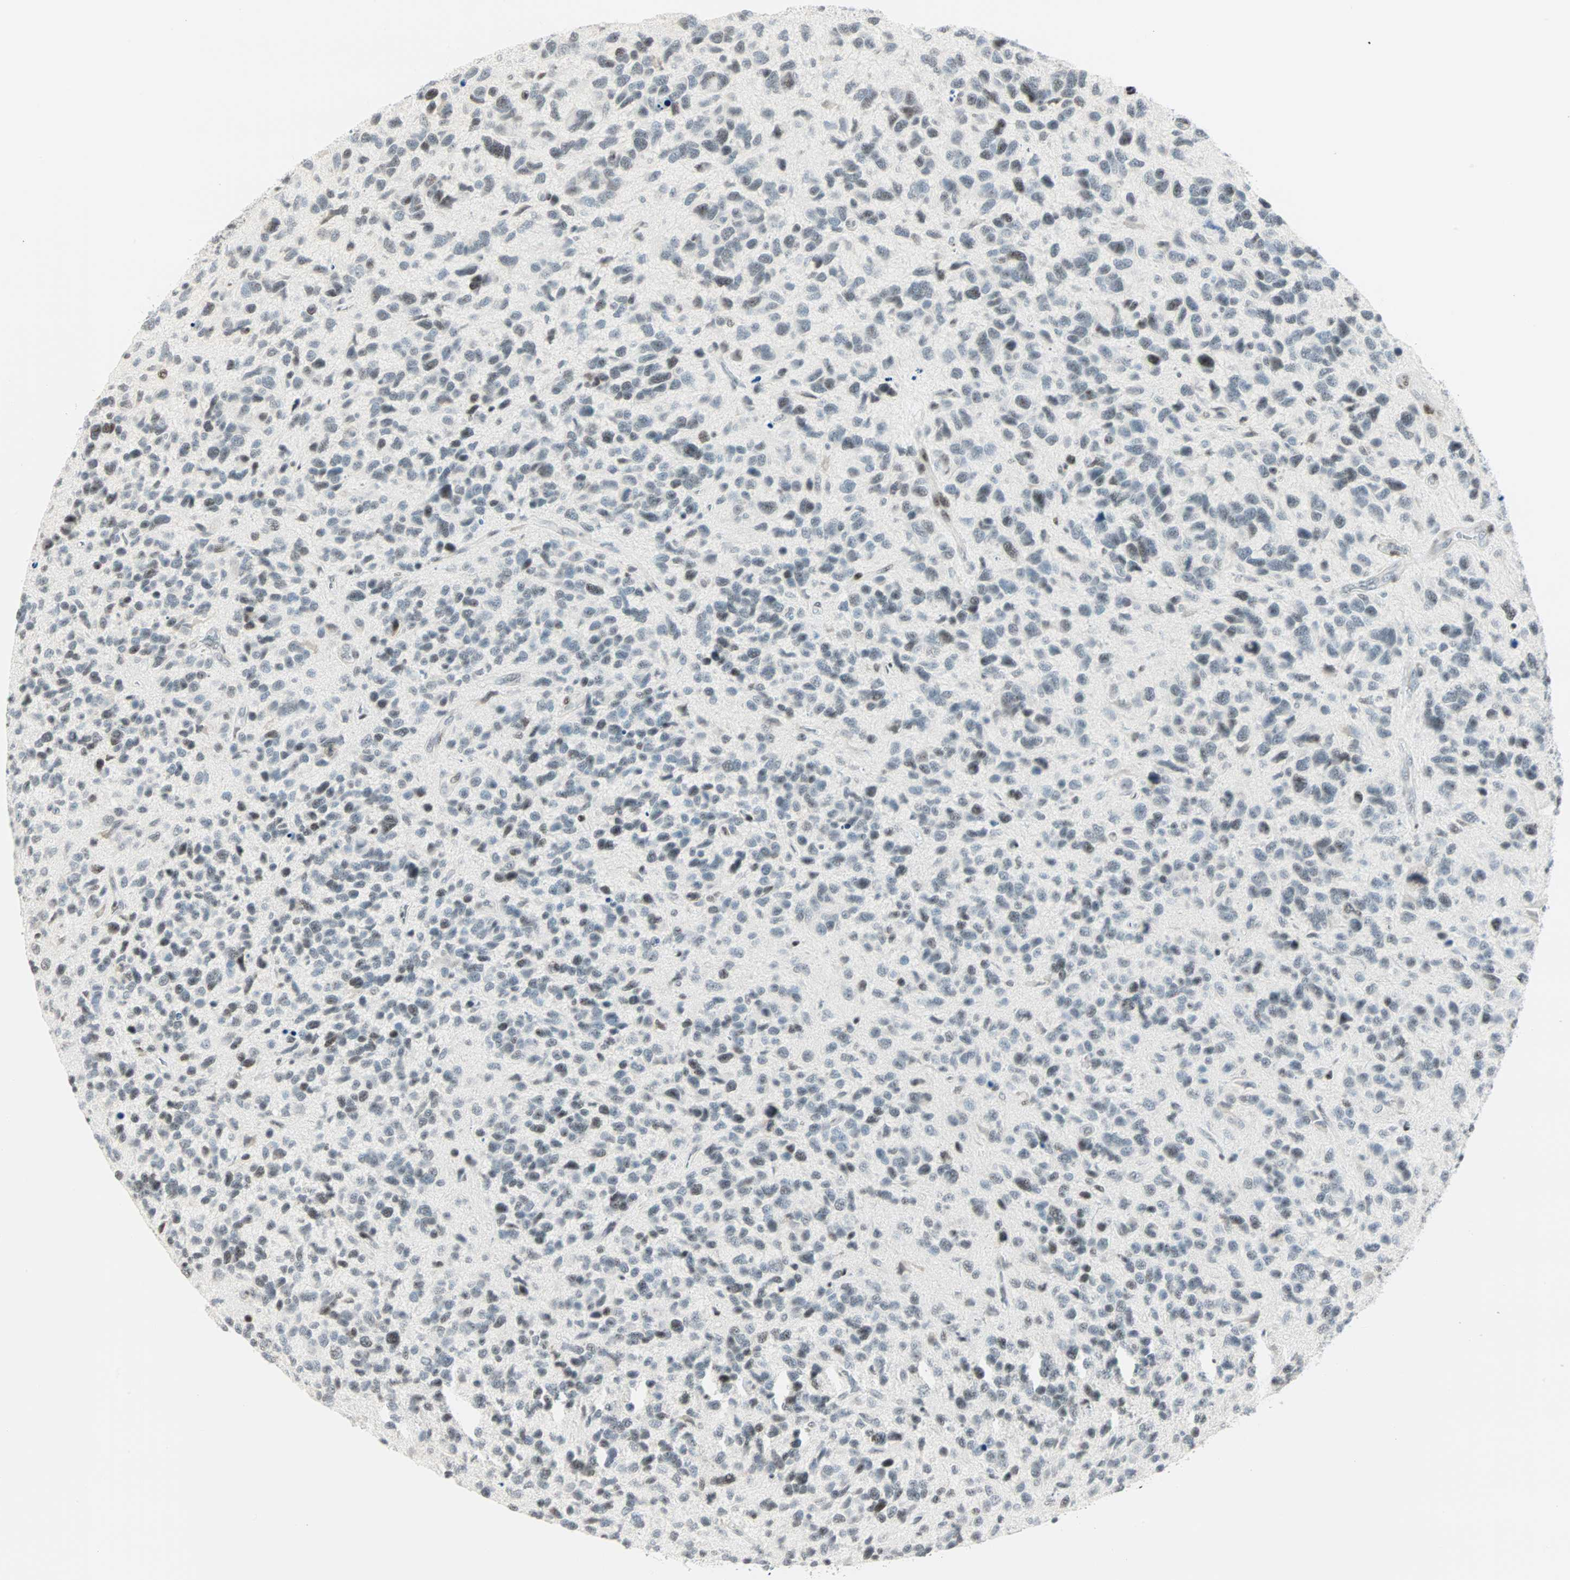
{"staining": {"intensity": "negative", "quantity": "none", "location": "none"}, "tissue": "glioma", "cell_type": "Tumor cells", "image_type": "cancer", "snomed": [{"axis": "morphology", "description": "Glioma, malignant, High grade"}, {"axis": "topography", "description": "Brain"}], "caption": "Protein analysis of glioma shows no significant staining in tumor cells. Brightfield microscopy of immunohistochemistry (IHC) stained with DAB (brown) and hematoxylin (blue), captured at high magnification.", "gene": "PKNOX1", "patient": {"sex": "female", "age": 58}}